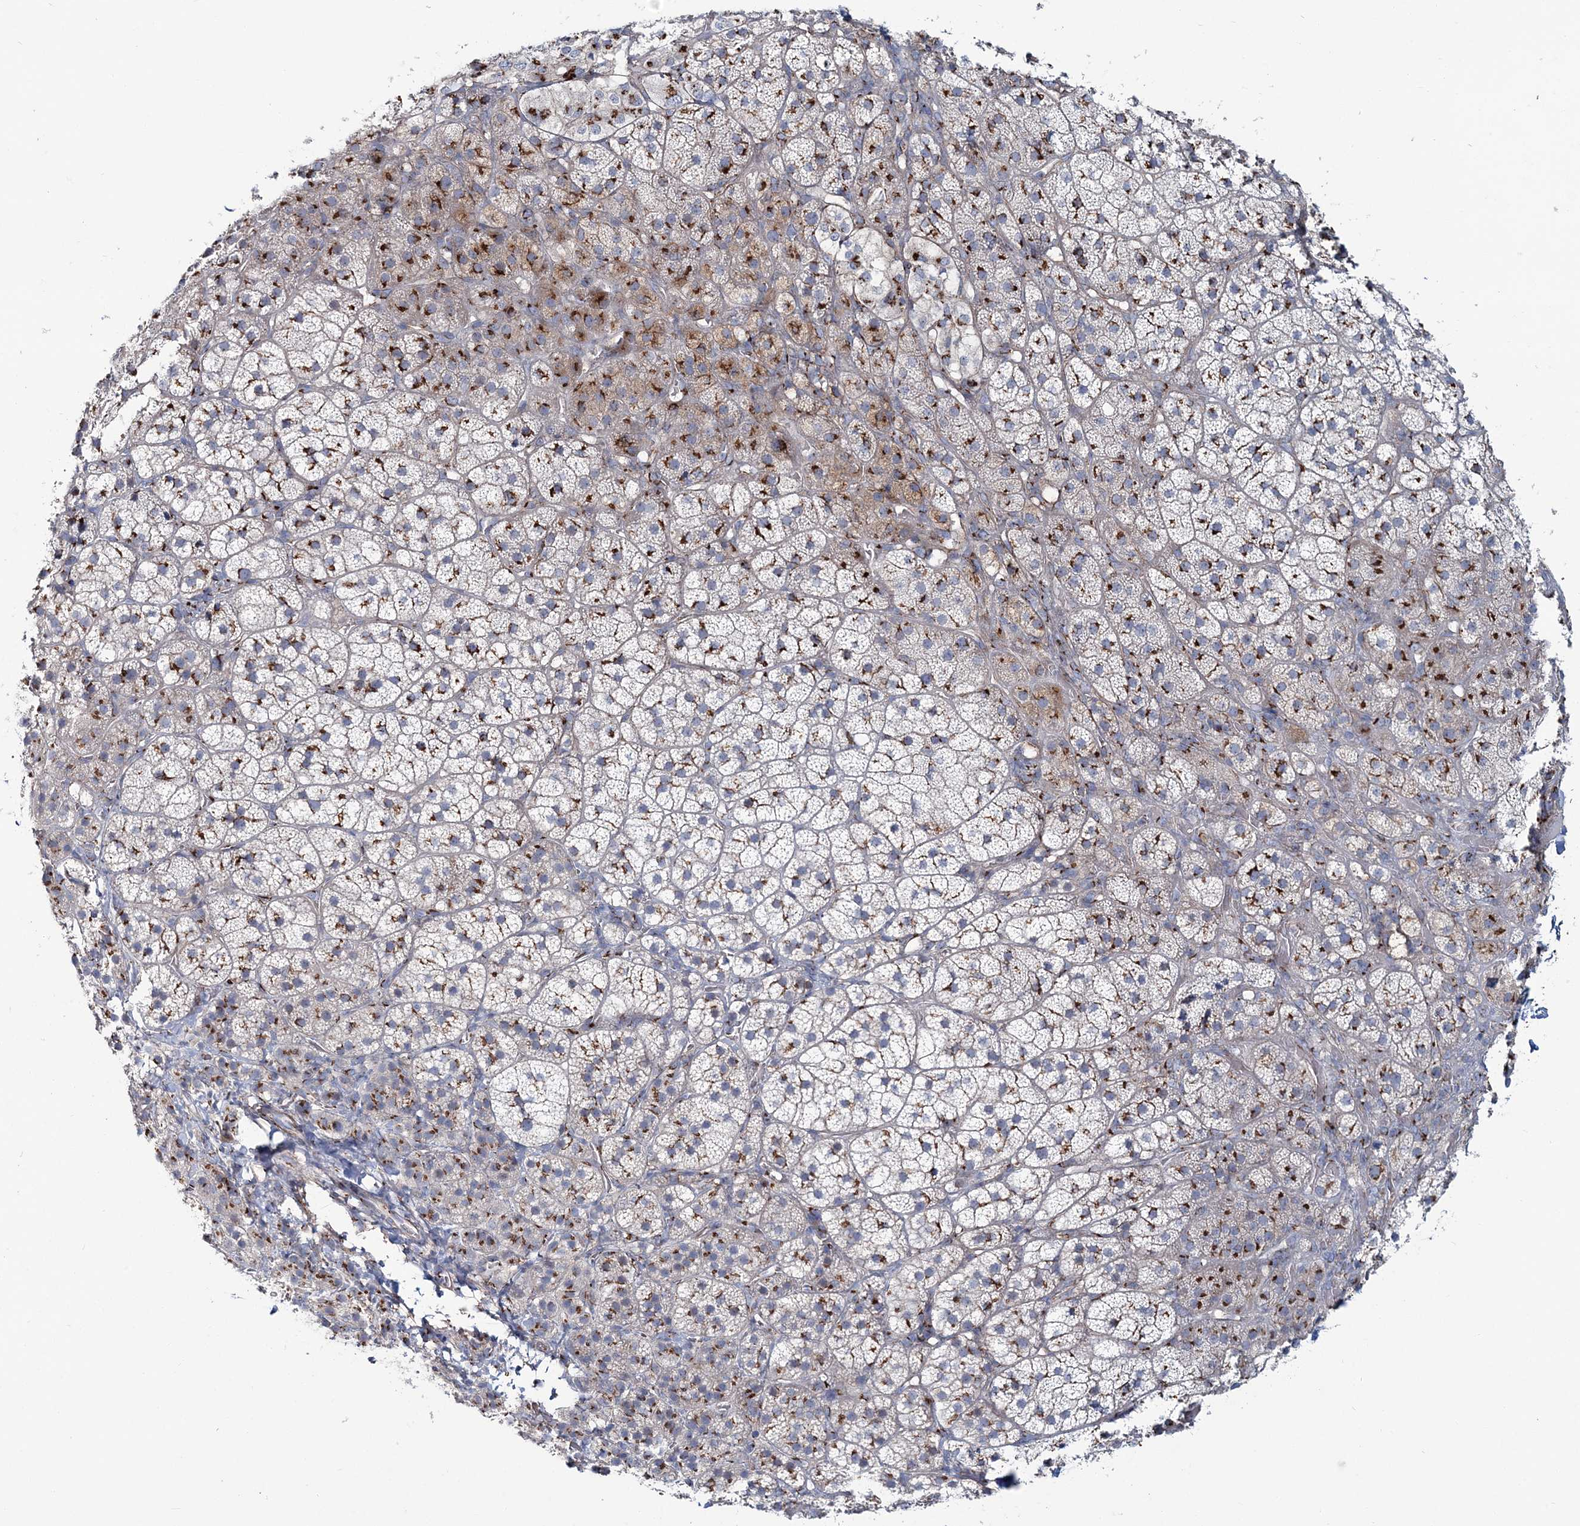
{"staining": {"intensity": "moderate", "quantity": ">75%", "location": "cytoplasmic/membranous"}, "tissue": "adrenal gland", "cell_type": "Glandular cells", "image_type": "normal", "snomed": [{"axis": "morphology", "description": "Normal tissue, NOS"}, {"axis": "topography", "description": "Adrenal gland"}], "caption": "Protein staining of benign adrenal gland displays moderate cytoplasmic/membranous positivity in approximately >75% of glandular cells.", "gene": "MAN1A2", "patient": {"sex": "female", "age": 44}}